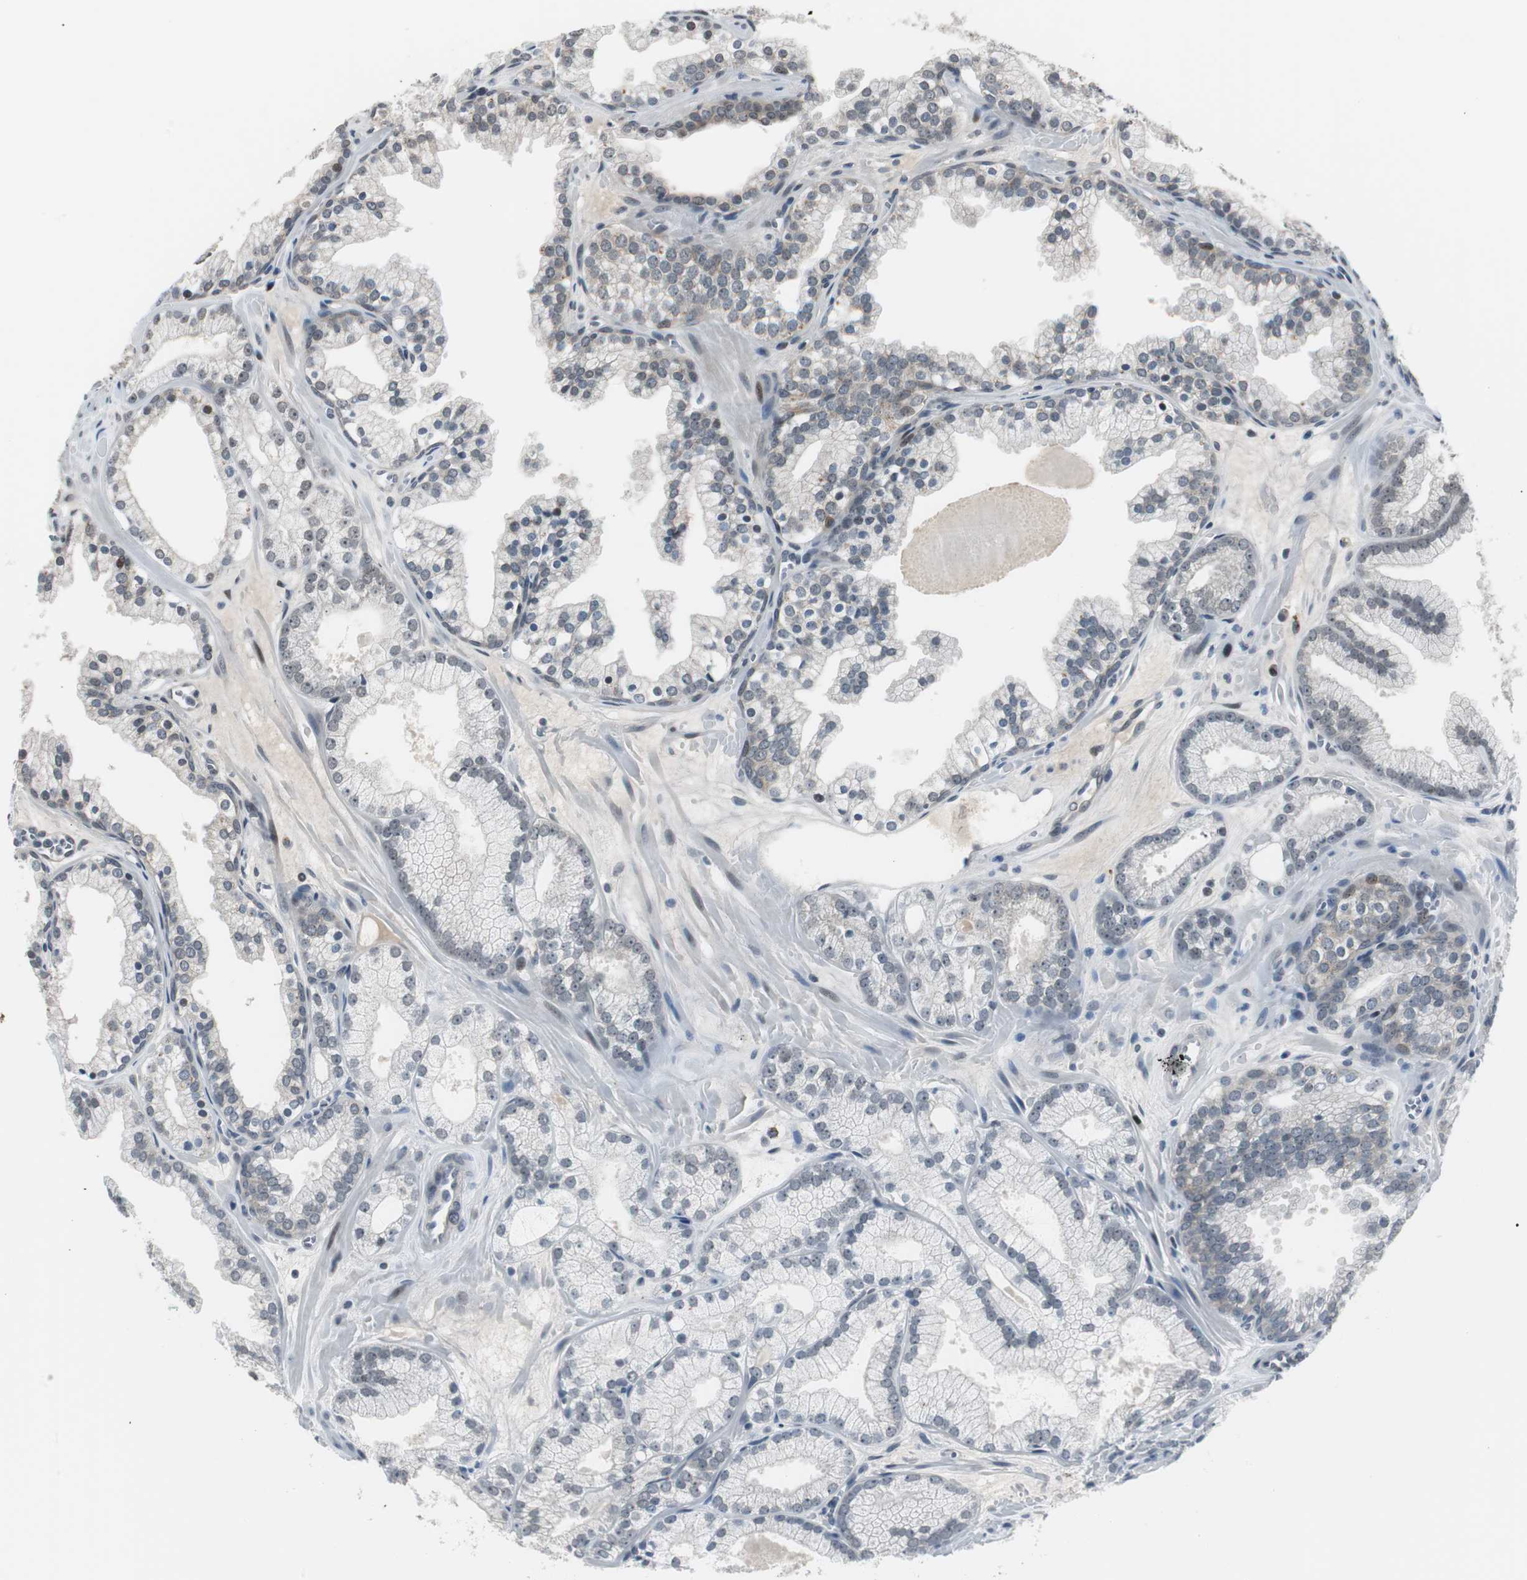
{"staining": {"intensity": "negative", "quantity": "none", "location": "none"}, "tissue": "prostate cancer", "cell_type": "Tumor cells", "image_type": "cancer", "snomed": [{"axis": "morphology", "description": "Adenocarcinoma, Low grade"}, {"axis": "topography", "description": "Prostate"}], "caption": "Immunohistochemistry photomicrograph of prostate cancer stained for a protein (brown), which shows no staining in tumor cells. (DAB (3,3'-diaminobenzidine) IHC visualized using brightfield microscopy, high magnification).", "gene": "BOLA1", "patient": {"sex": "male", "age": 57}}